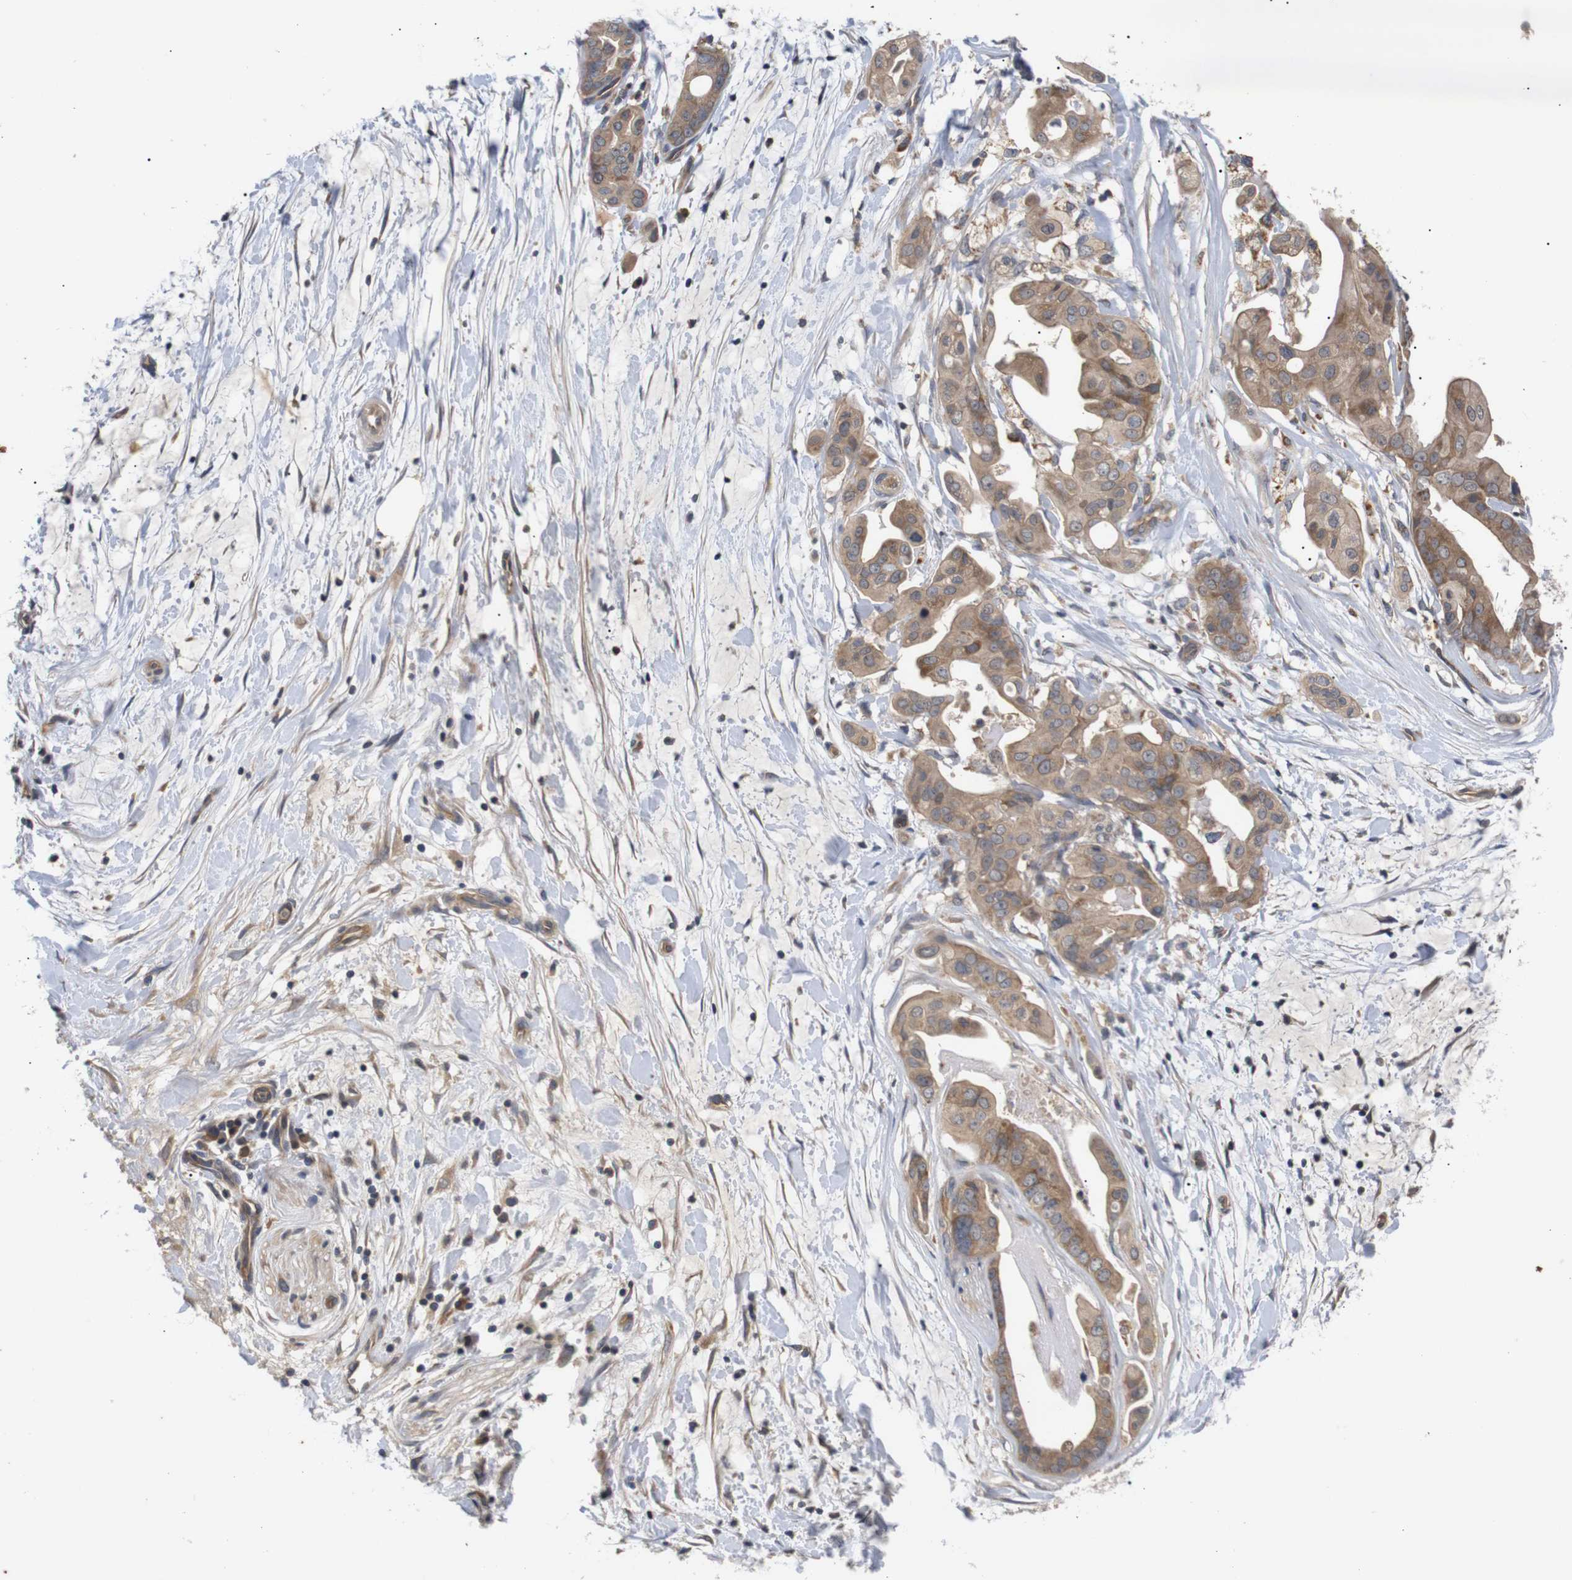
{"staining": {"intensity": "moderate", "quantity": ">75%", "location": "cytoplasmic/membranous"}, "tissue": "pancreatic cancer", "cell_type": "Tumor cells", "image_type": "cancer", "snomed": [{"axis": "morphology", "description": "Adenocarcinoma, NOS"}, {"axis": "topography", "description": "Pancreas"}], "caption": "The image exhibits immunohistochemical staining of pancreatic adenocarcinoma. There is moderate cytoplasmic/membranous positivity is seen in about >75% of tumor cells.", "gene": "RIPK1", "patient": {"sex": "female", "age": 75}}